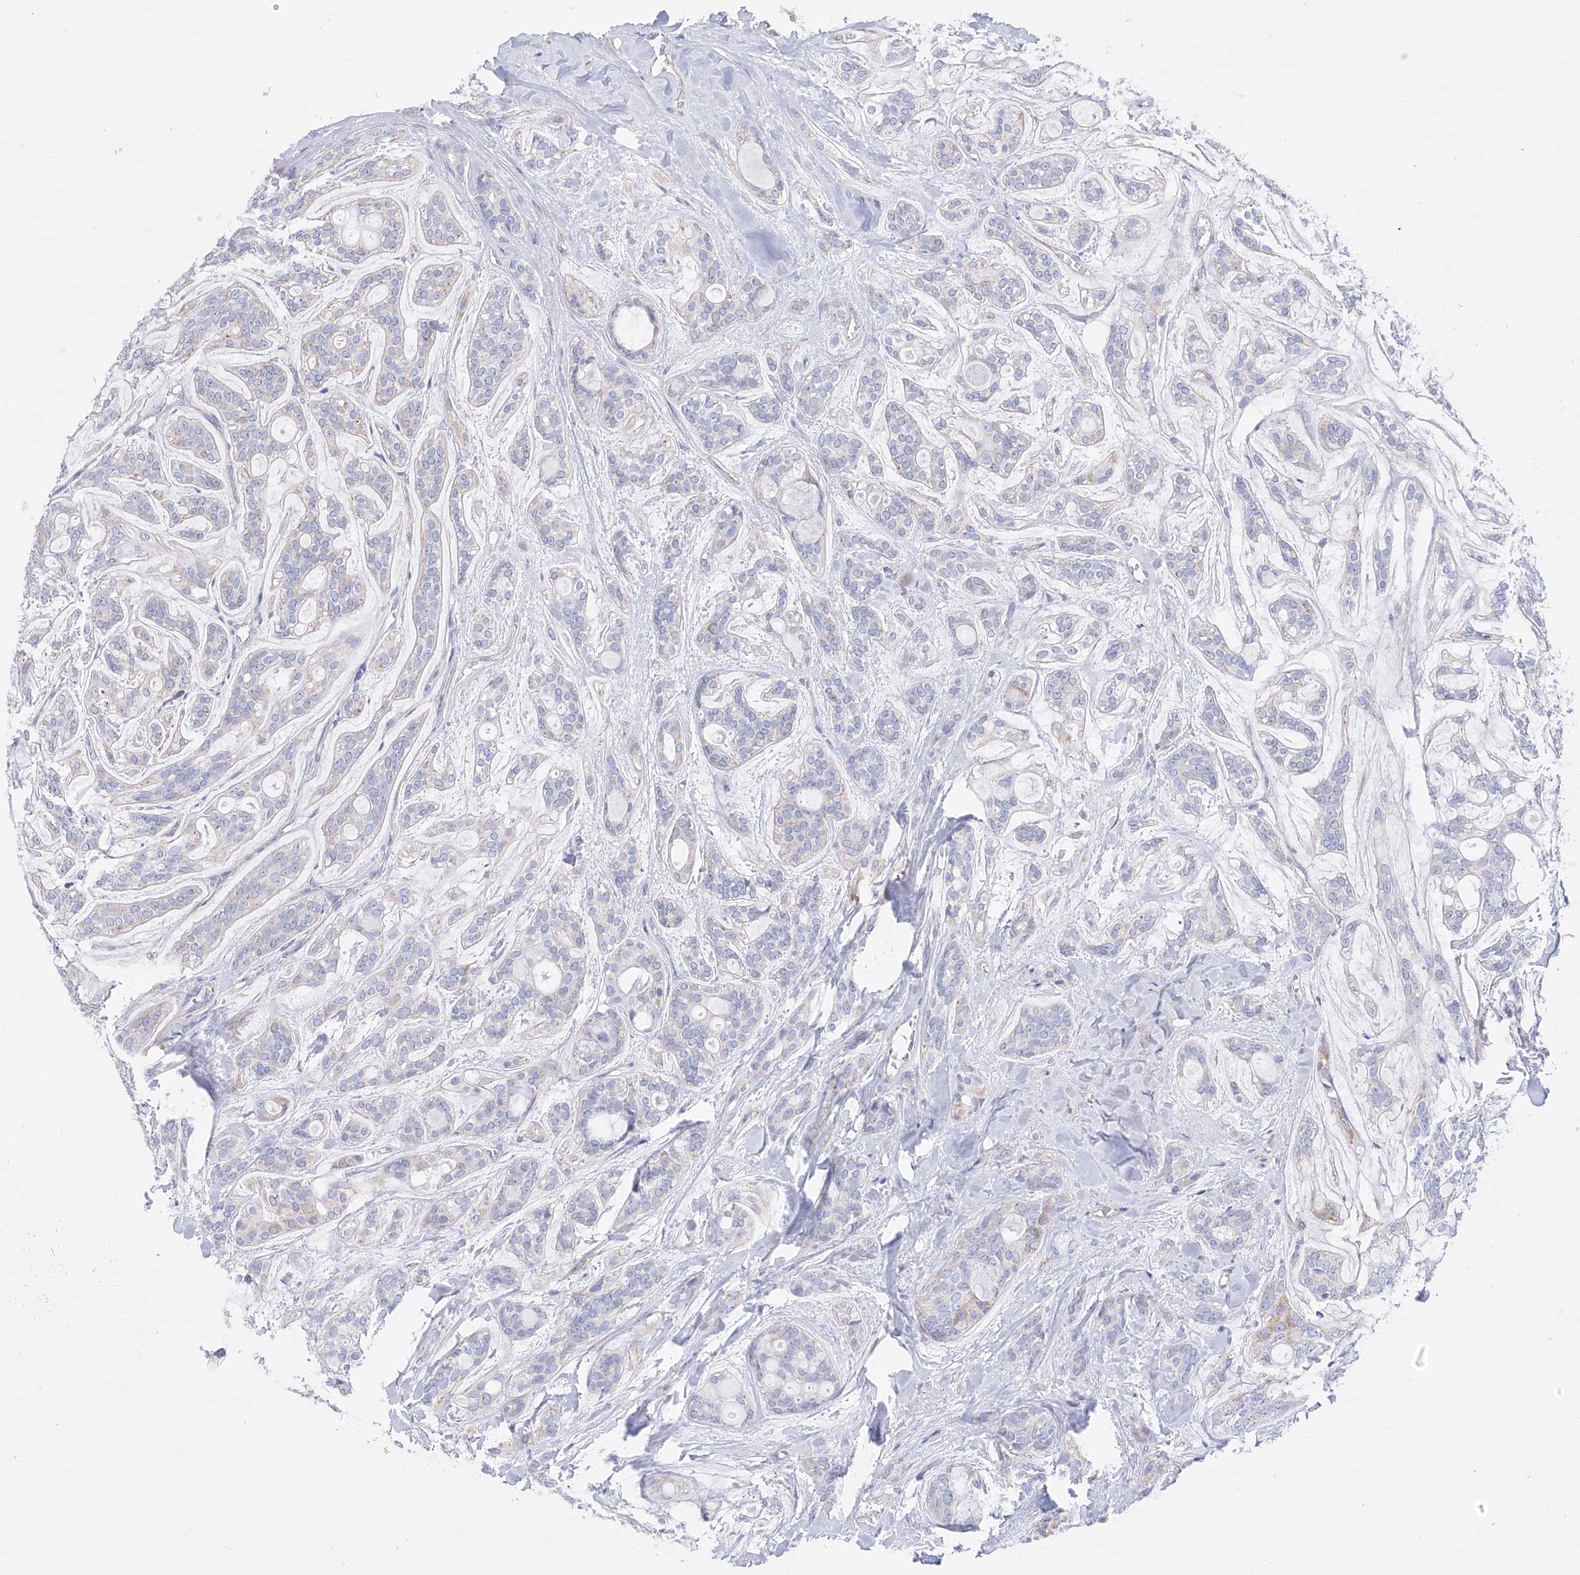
{"staining": {"intensity": "negative", "quantity": "none", "location": "none"}, "tissue": "head and neck cancer", "cell_type": "Tumor cells", "image_type": "cancer", "snomed": [{"axis": "morphology", "description": "Adenocarcinoma, NOS"}, {"axis": "topography", "description": "Head-Neck"}], "caption": "High magnification brightfield microscopy of head and neck cancer (adenocarcinoma) stained with DAB (3,3'-diaminobenzidine) (brown) and counterstained with hematoxylin (blue): tumor cells show no significant positivity.", "gene": "FLG", "patient": {"sex": "male", "age": 66}}